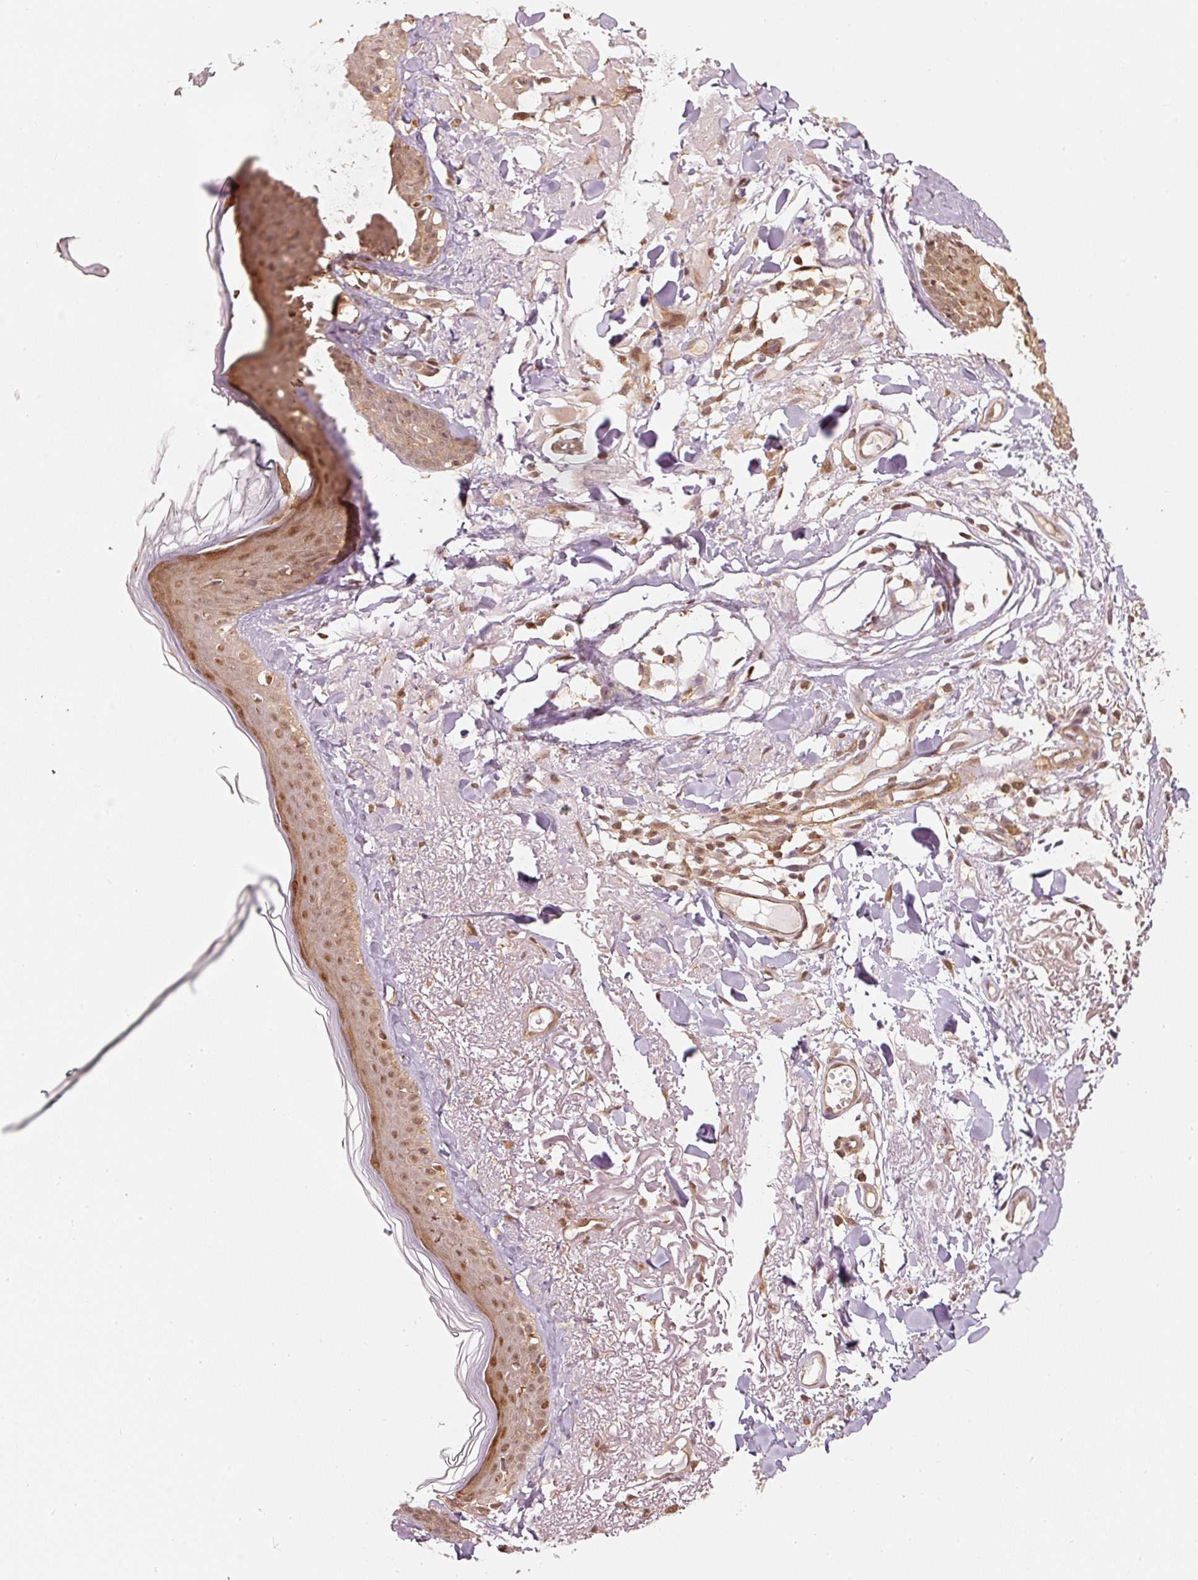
{"staining": {"intensity": "moderate", "quantity": ">75%", "location": "cytoplasmic/membranous,nuclear"}, "tissue": "skin", "cell_type": "Fibroblasts", "image_type": "normal", "snomed": [{"axis": "morphology", "description": "Normal tissue, NOS"}, {"axis": "morphology", "description": "Malignant melanoma, NOS"}, {"axis": "topography", "description": "Skin"}], "caption": "Skin stained with DAB immunohistochemistry exhibits medium levels of moderate cytoplasmic/membranous,nuclear positivity in approximately >75% of fibroblasts.", "gene": "PSMD1", "patient": {"sex": "male", "age": 80}}